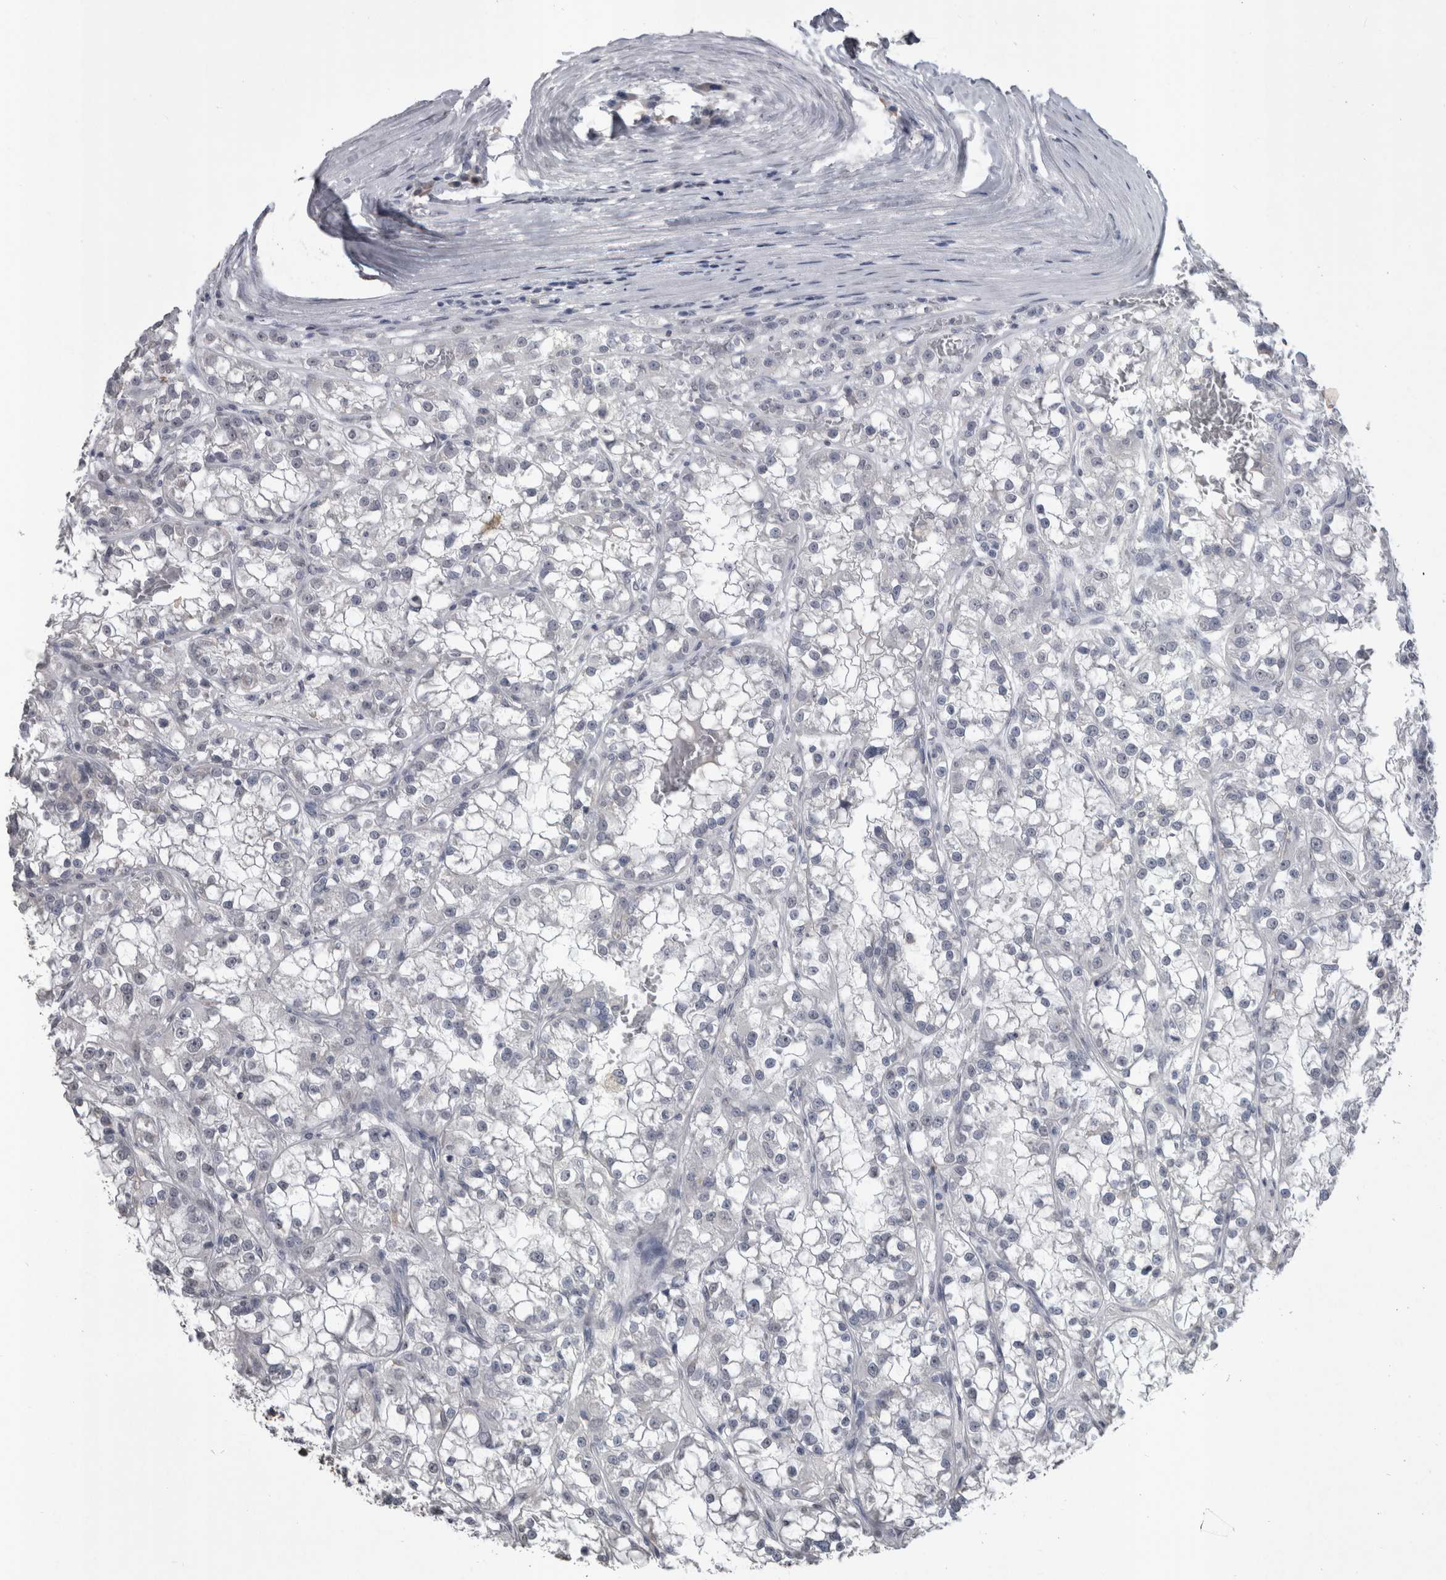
{"staining": {"intensity": "negative", "quantity": "none", "location": "none"}, "tissue": "renal cancer", "cell_type": "Tumor cells", "image_type": "cancer", "snomed": [{"axis": "morphology", "description": "Adenocarcinoma, NOS"}, {"axis": "topography", "description": "Kidney"}], "caption": "Tumor cells show no significant expression in renal adenocarcinoma.", "gene": "PAX5", "patient": {"sex": "female", "age": 52}}